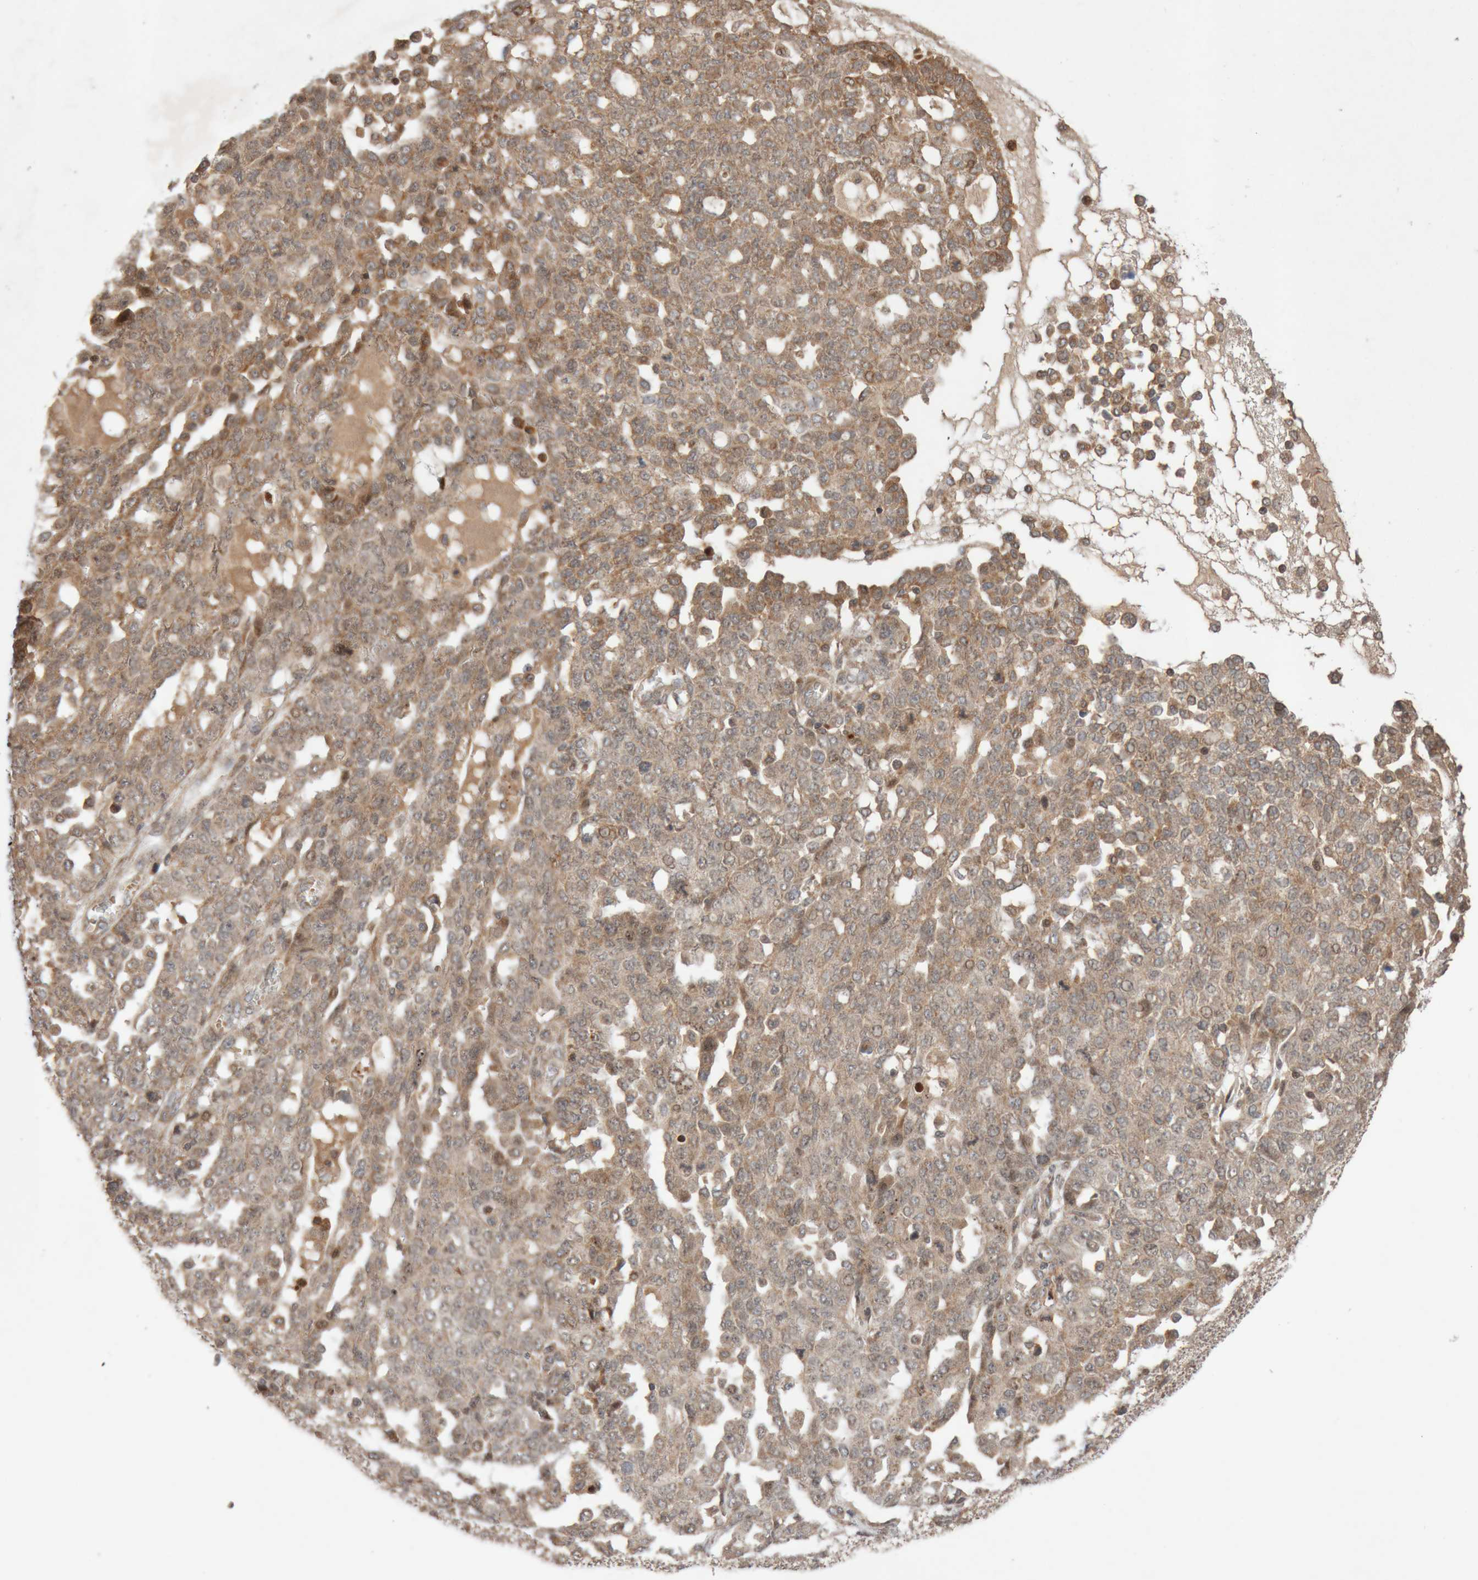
{"staining": {"intensity": "moderate", "quantity": ">75%", "location": "cytoplasmic/membranous"}, "tissue": "ovarian cancer", "cell_type": "Tumor cells", "image_type": "cancer", "snomed": [{"axis": "morphology", "description": "Cystadenocarcinoma, serous, NOS"}, {"axis": "topography", "description": "Soft tissue"}, {"axis": "topography", "description": "Ovary"}], "caption": "IHC of human ovarian cancer reveals medium levels of moderate cytoplasmic/membranous staining in about >75% of tumor cells.", "gene": "KIF21B", "patient": {"sex": "female", "age": 57}}